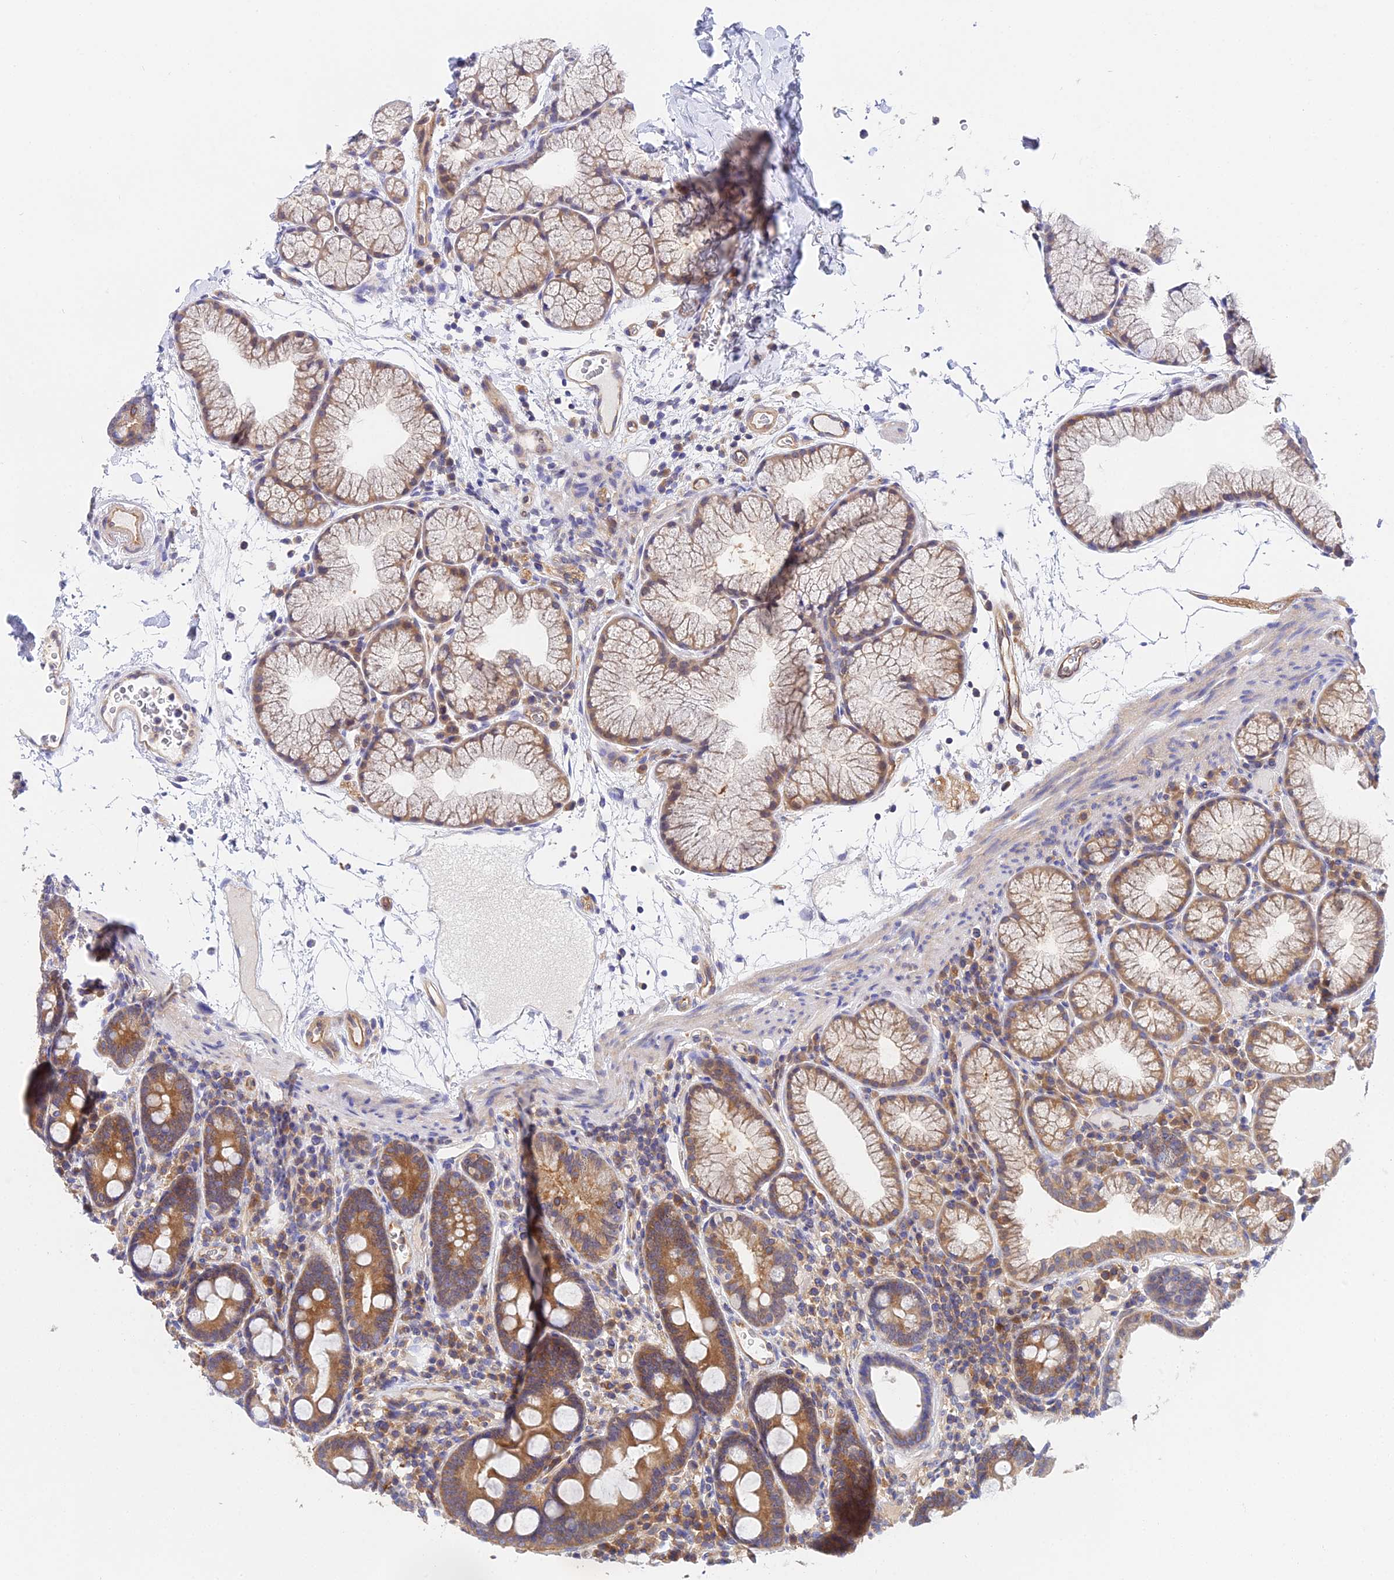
{"staining": {"intensity": "moderate", "quantity": ">75%", "location": "cytoplasmic/membranous"}, "tissue": "duodenum", "cell_type": "Glandular cells", "image_type": "normal", "snomed": [{"axis": "morphology", "description": "Normal tissue, NOS"}, {"axis": "topography", "description": "Duodenum"}], "caption": "This micrograph shows normal duodenum stained with immunohistochemistry to label a protein in brown. The cytoplasmic/membranous of glandular cells show moderate positivity for the protein. Nuclei are counter-stained blue.", "gene": "PPP2R2A", "patient": {"sex": "male", "age": 54}}